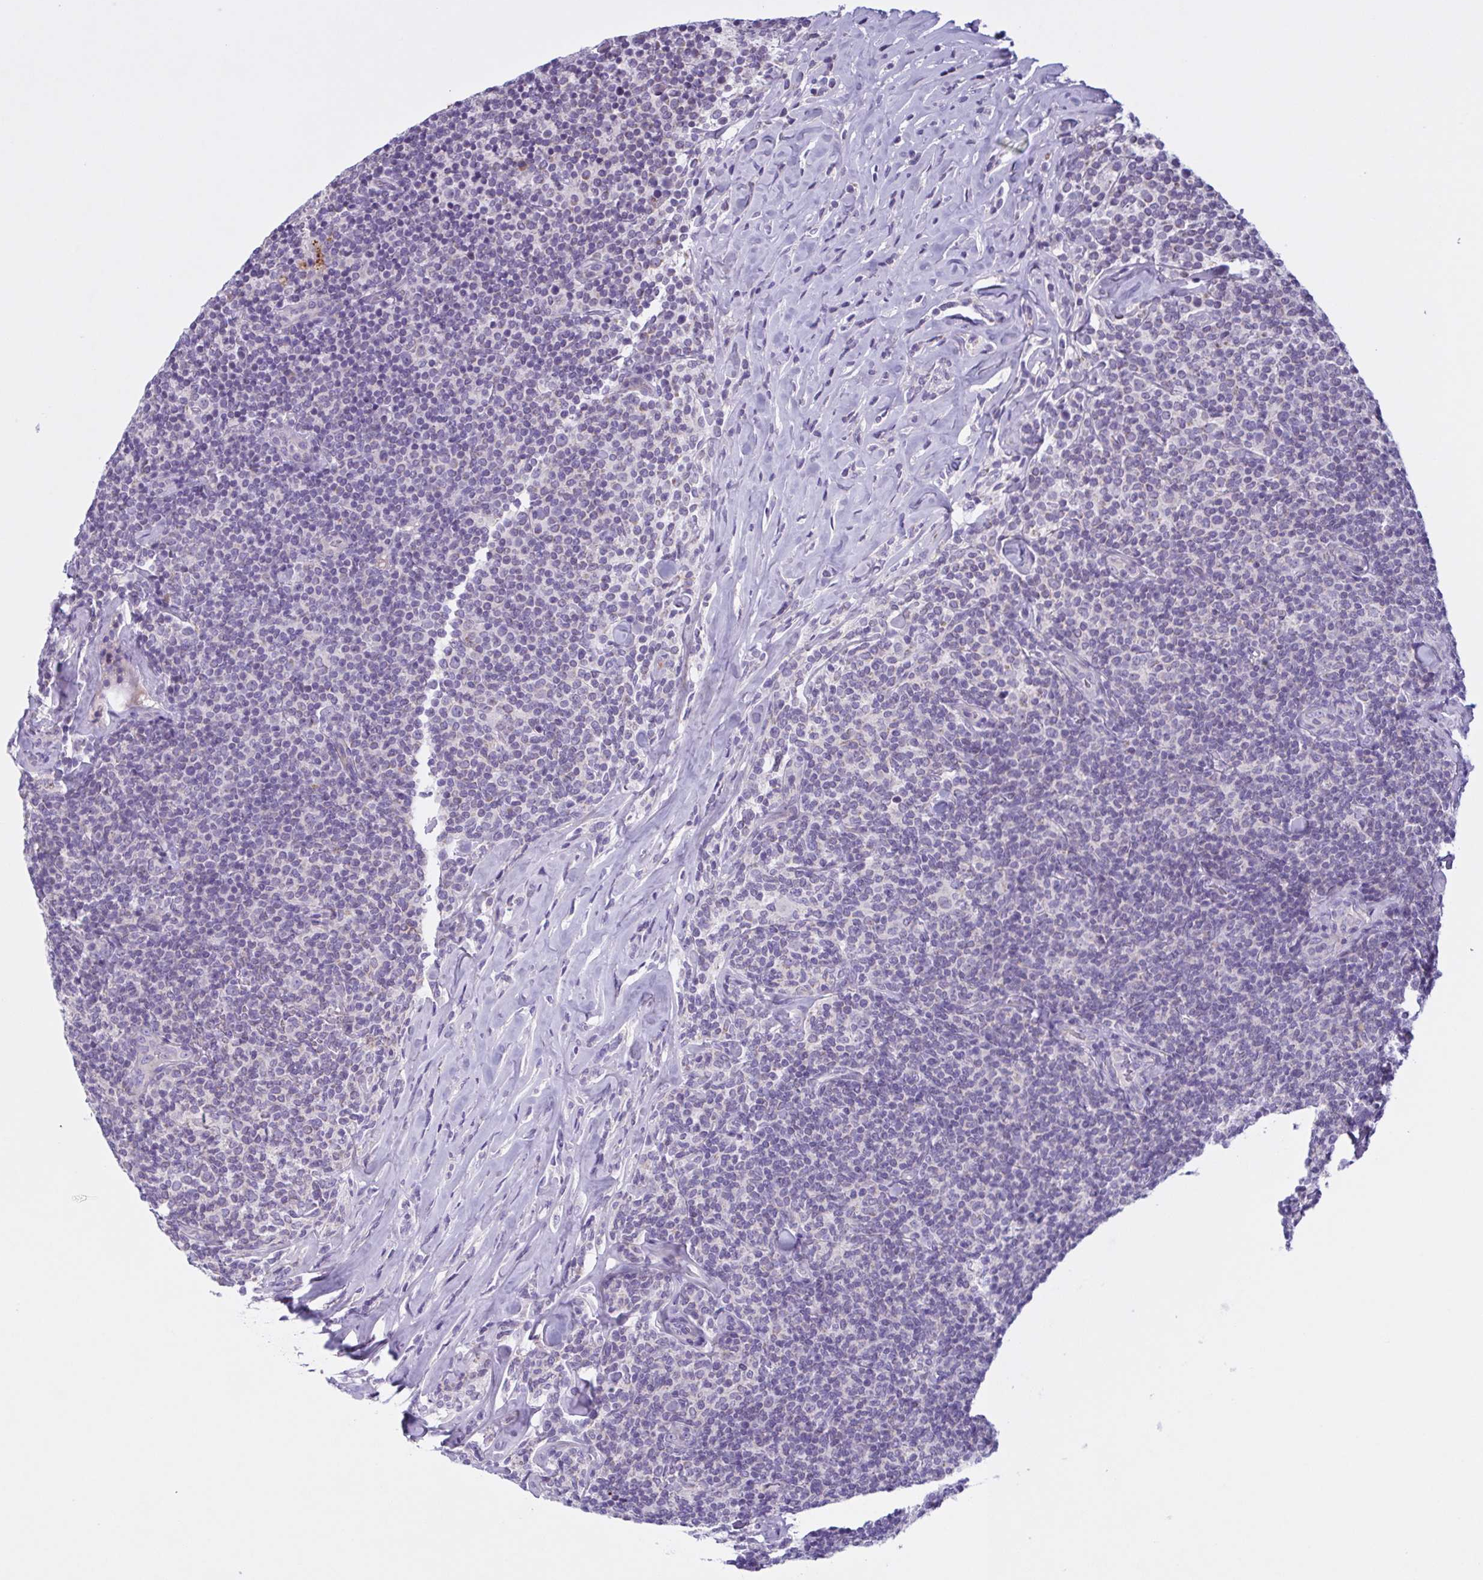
{"staining": {"intensity": "negative", "quantity": "none", "location": "none"}, "tissue": "lymphoma", "cell_type": "Tumor cells", "image_type": "cancer", "snomed": [{"axis": "morphology", "description": "Malignant lymphoma, non-Hodgkin's type, Low grade"}, {"axis": "topography", "description": "Lymph node"}], "caption": "A photomicrograph of low-grade malignant lymphoma, non-Hodgkin's type stained for a protein exhibits no brown staining in tumor cells.", "gene": "F13B", "patient": {"sex": "female", "age": 56}}